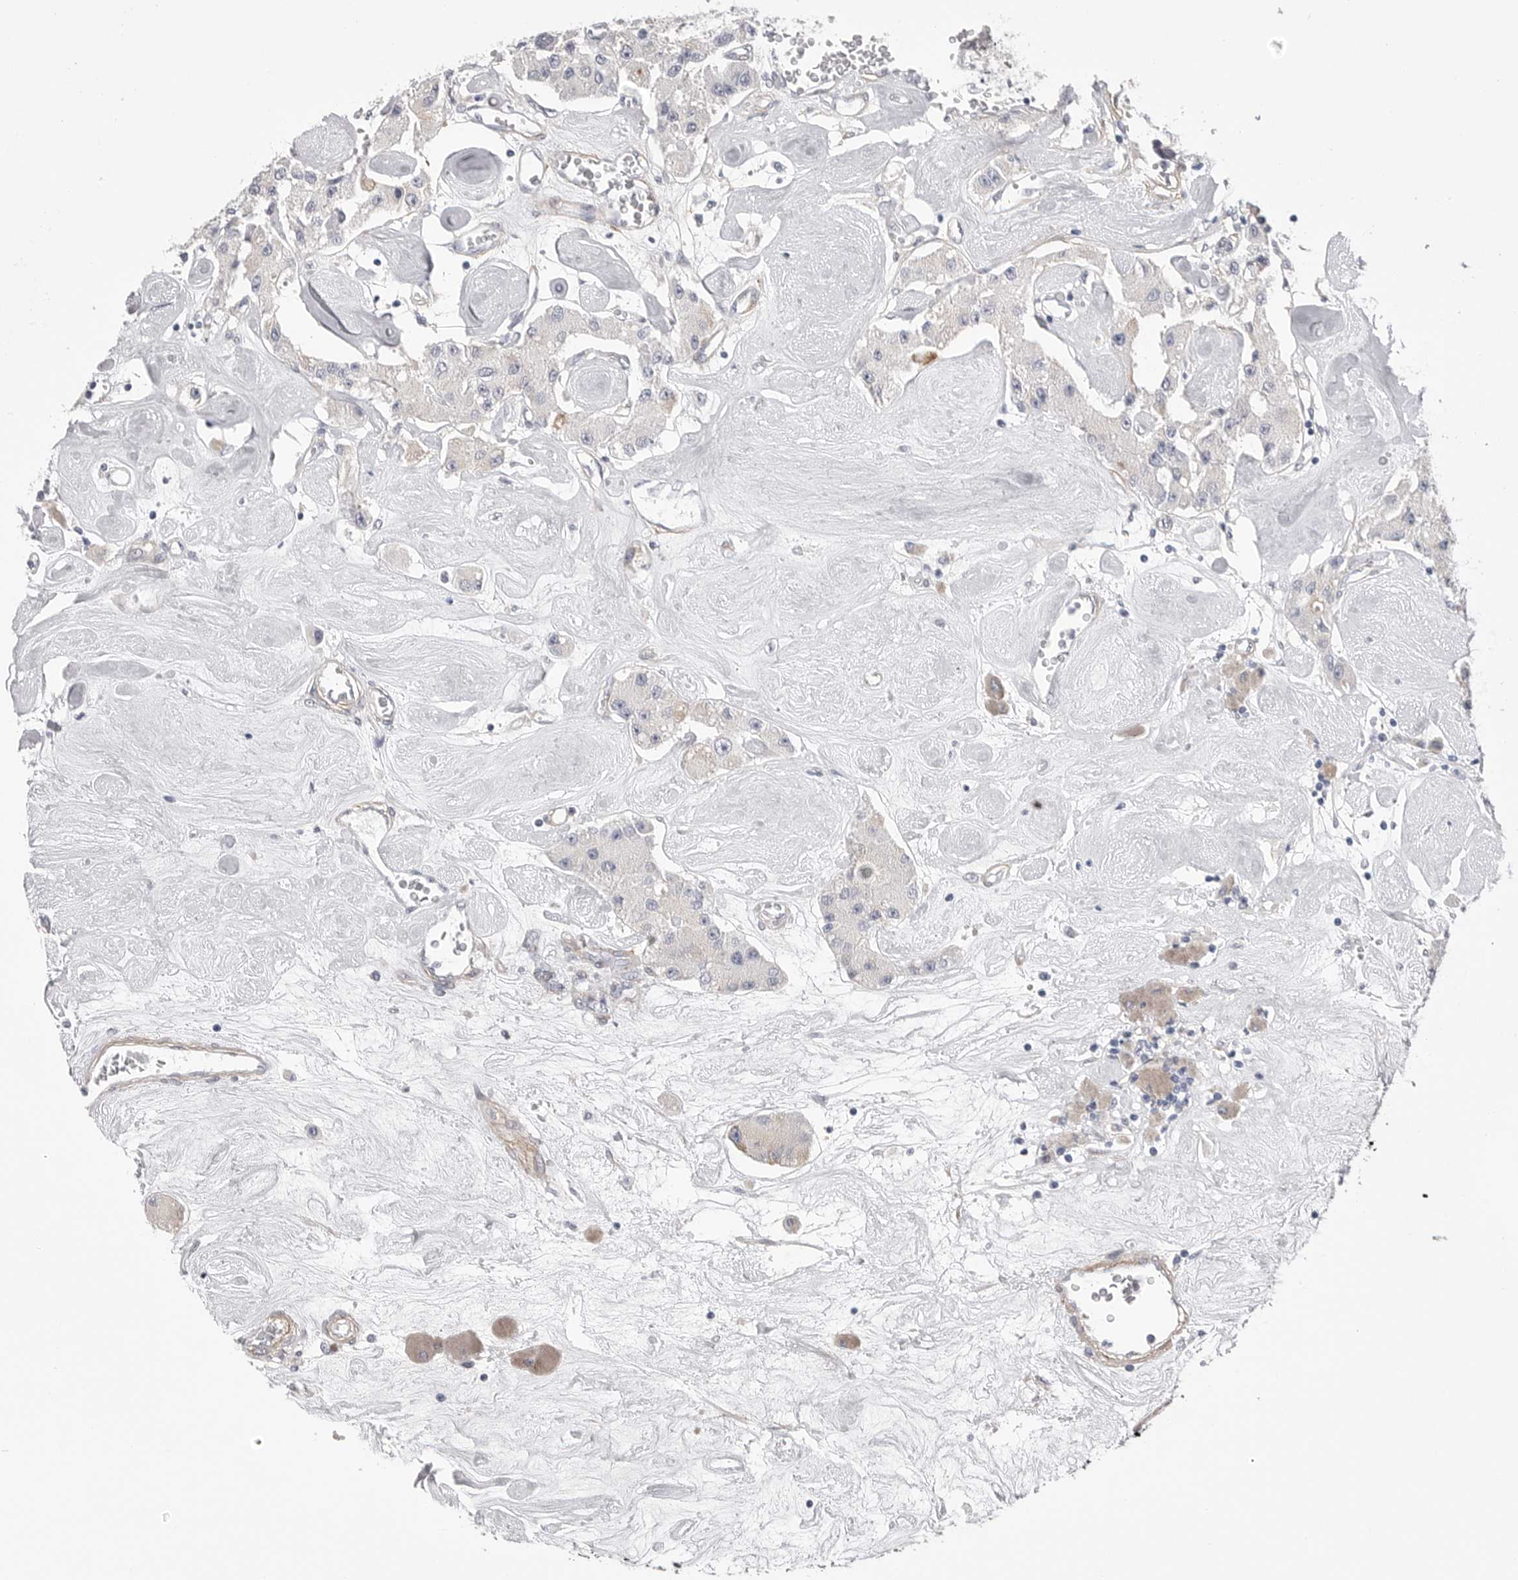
{"staining": {"intensity": "negative", "quantity": "none", "location": "none"}, "tissue": "carcinoid", "cell_type": "Tumor cells", "image_type": "cancer", "snomed": [{"axis": "morphology", "description": "Carcinoid, malignant, NOS"}, {"axis": "topography", "description": "Pancreas"}], "caption": "High magnification brightfield microscopy of carcinoid stained with DAB (3,3'-diaminobenzidine) (brown) and counterstained with hematoxylin (blue): tumor cells show no significant positivity.", "gene": "AKAP12", "patient": {"sex": "male", "age": 41}}